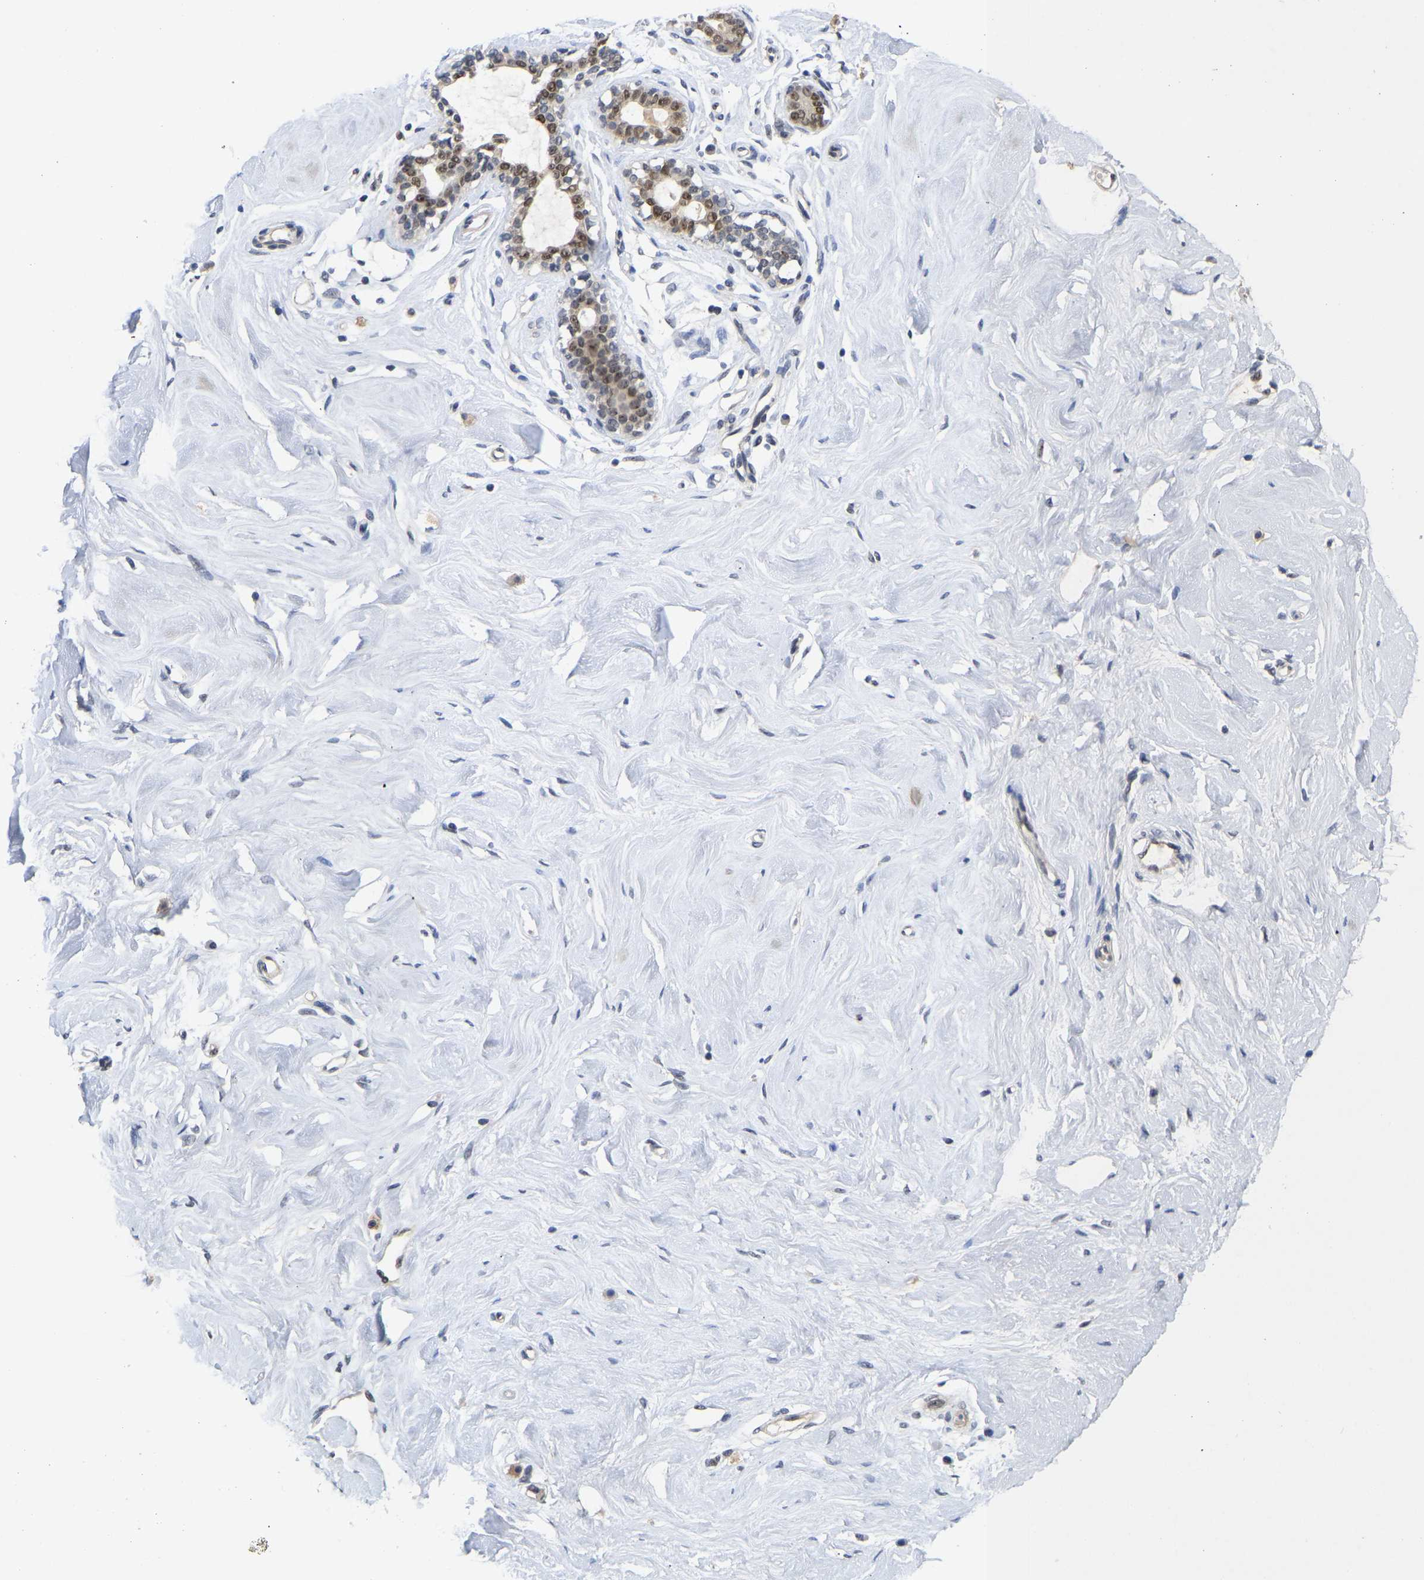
{"staining": {"intensity": "negative", "quantity": "none", "location": "none"}, "tissue": "breast", "cell_type": "Adipocytes", "image_type": "normal", "snomed": [{"axis": "morphology", "description": "Normal tissue, NOS"}, {"axis": "topography", "description": "Breast"}], "caption": "This is a photomicrograph of IHC staining of unremarkable breast, which shows no positivity in adipocytes.", "gene": "NLE1", "patient": {"sex": "female", "age": 23}}